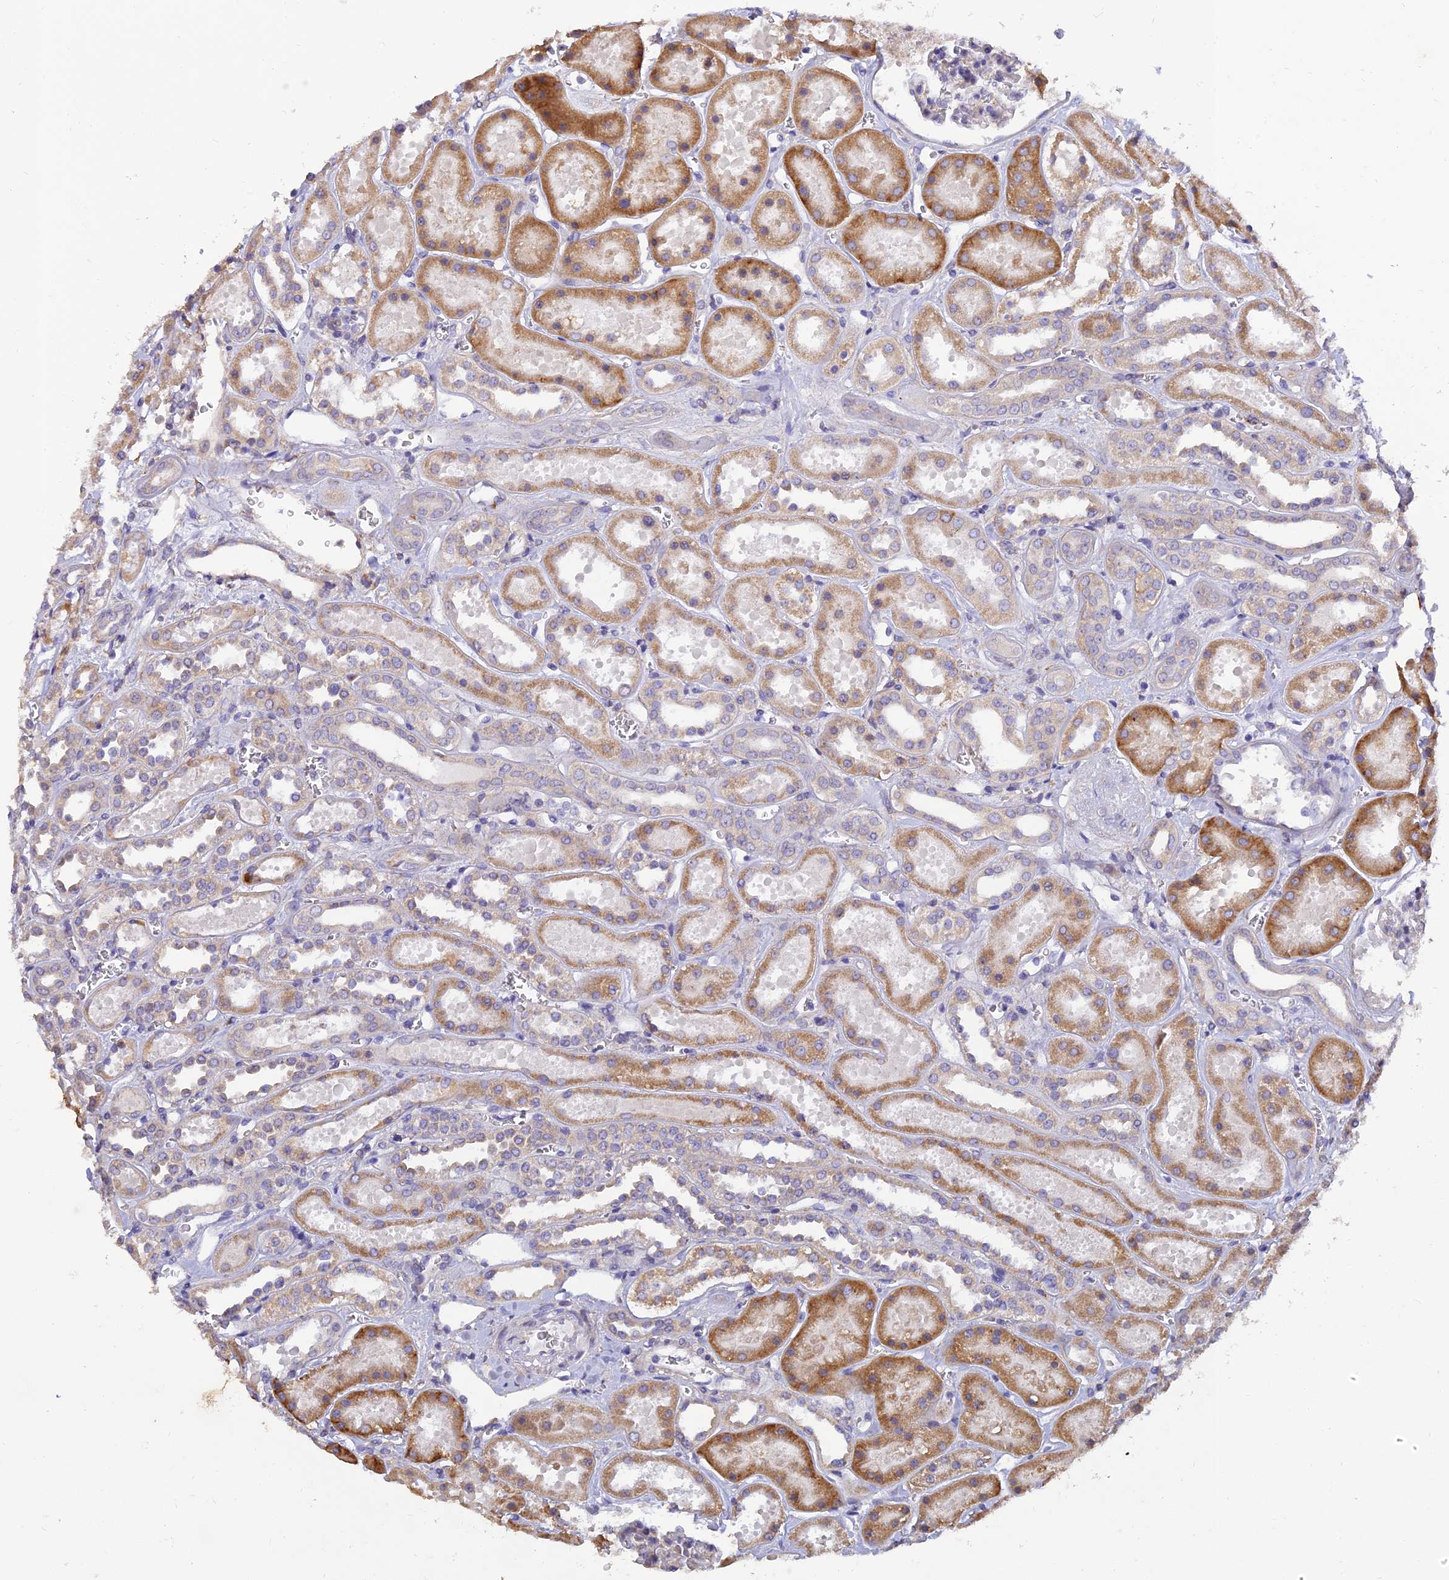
{"staining": {"intensity": "weak", "quantity": "<25%", "location": "cytoplasmic/membranous"}, "tissue": "kidney", "cell_type": "Cells in glomeruli", "image_type": "normal", "snomed": [{"axis": "morphology", "description": "Normal tissue, NOS"}, {"axis": "topography", "description": "Kidney"}], "caption": "IHC image of unremarkable kidney stained for a protein (brown), which demonstrates no staining in cells in glomeruli. Brightfield microscopy of IHC stained with DAB (3,3'-diaminobenzidine) (brown) and hematoxylin (blue), captured at high magnification.", "gene": "ARL8A", "patient": {"sex": "female", "age": 41}}